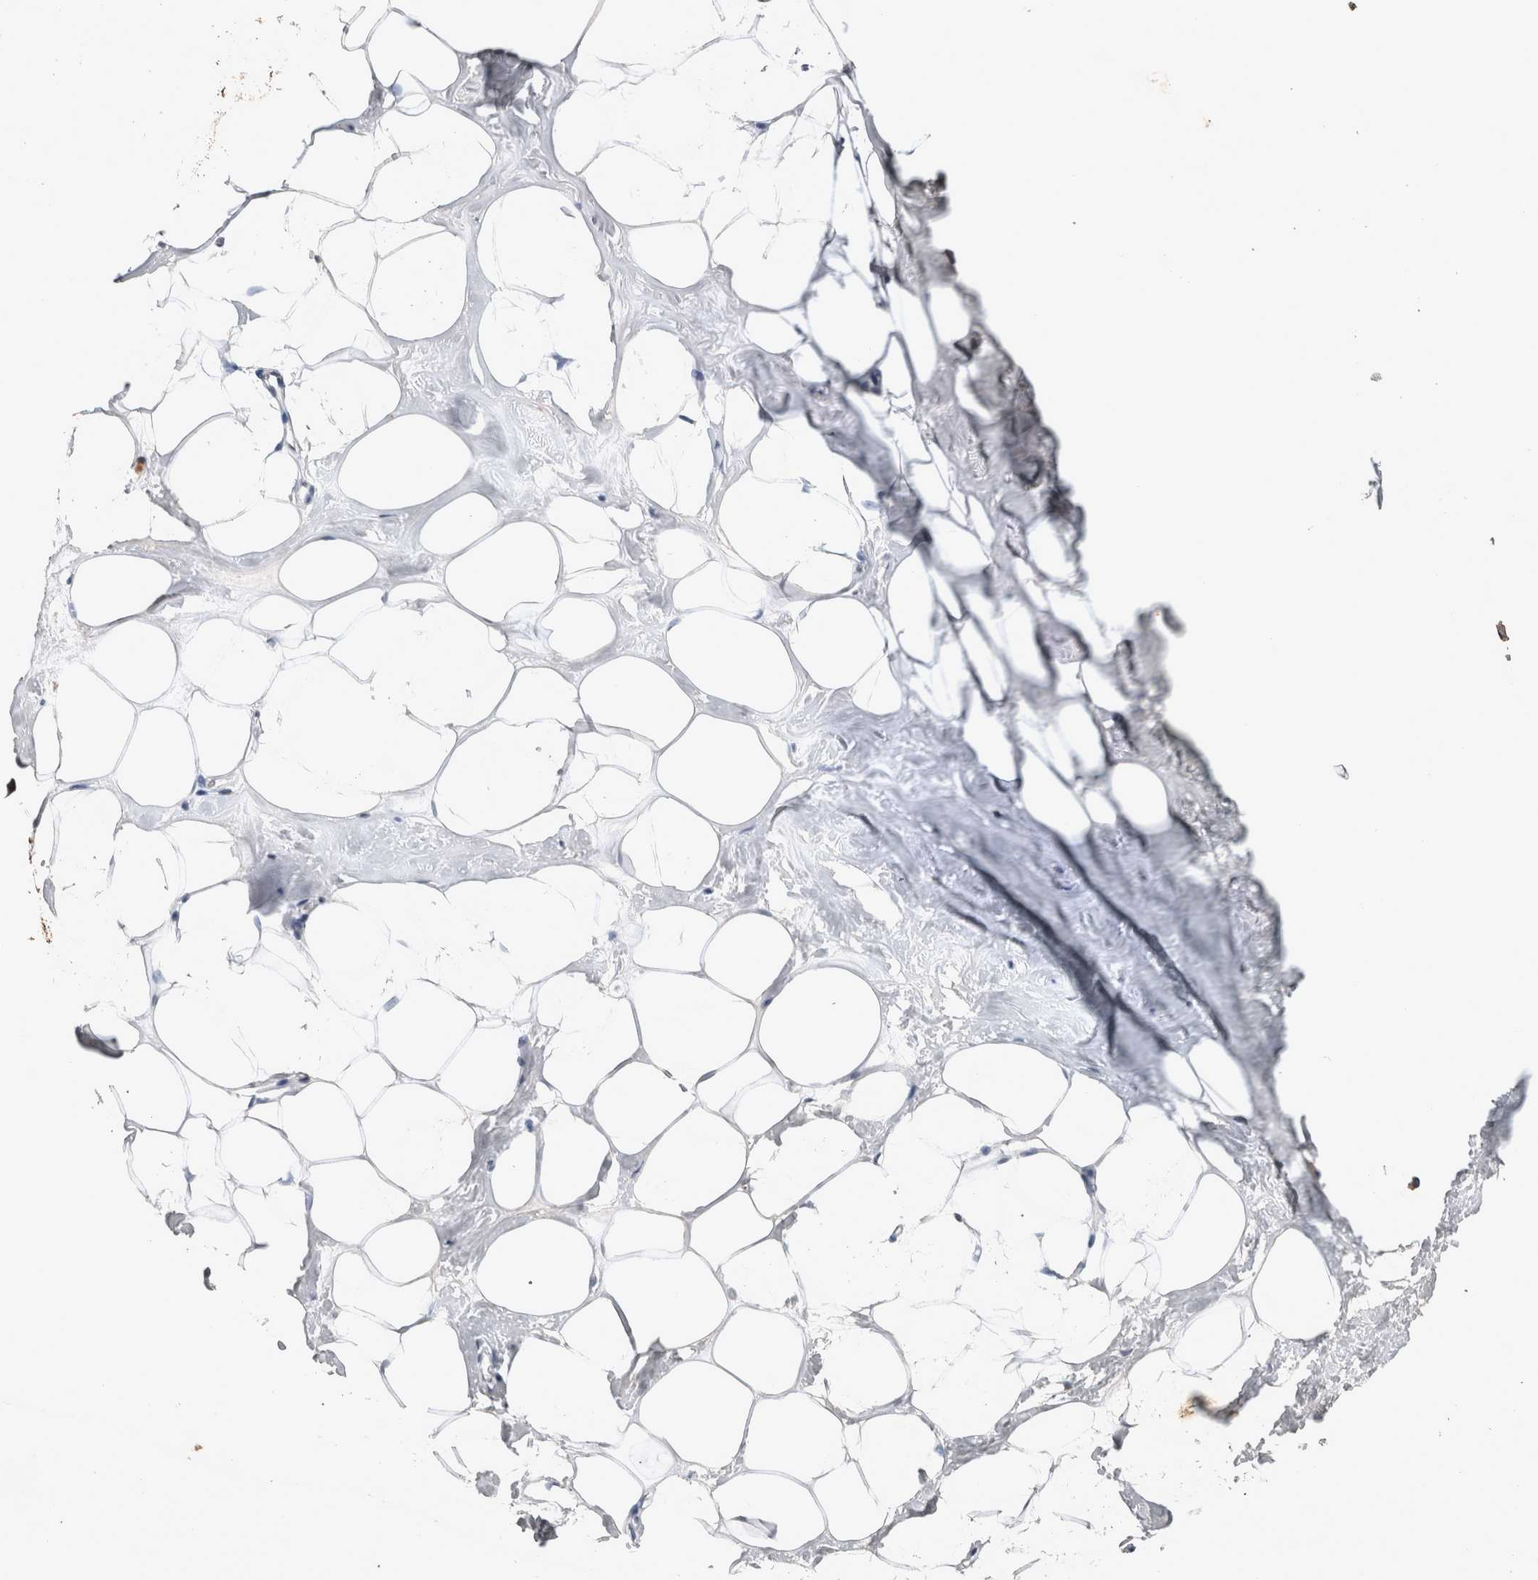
{"staining": {"intensity": "negative", "quantity": "none", "location": "none"}, "tissue": "adipose tissue", "cell_type": "Adipocytes", "image_type": "normal", "snomed": [{"axis": "morphology", "description": "Normal tissue, NOS"}, {"axis": "morphology", "description": "Fibrosis, NOS"}, {"axis": "topography", "description": "Breast"}, {"axis": "topography", "description": "Adipose tissue"}], "caption": "This histopathology image is of normal adipose tissue stained with IHC to label a protein in brown with the nuclei are counter-stained blue. There is no positivity in adipocytes. (Brightfield microscopy of DAB (3,3'-diaminobenzidine) immunohistochemistry (IHC) at high magnification).", "gene": "WNT7A", "patient": {"sex": "female", "age": 39}}